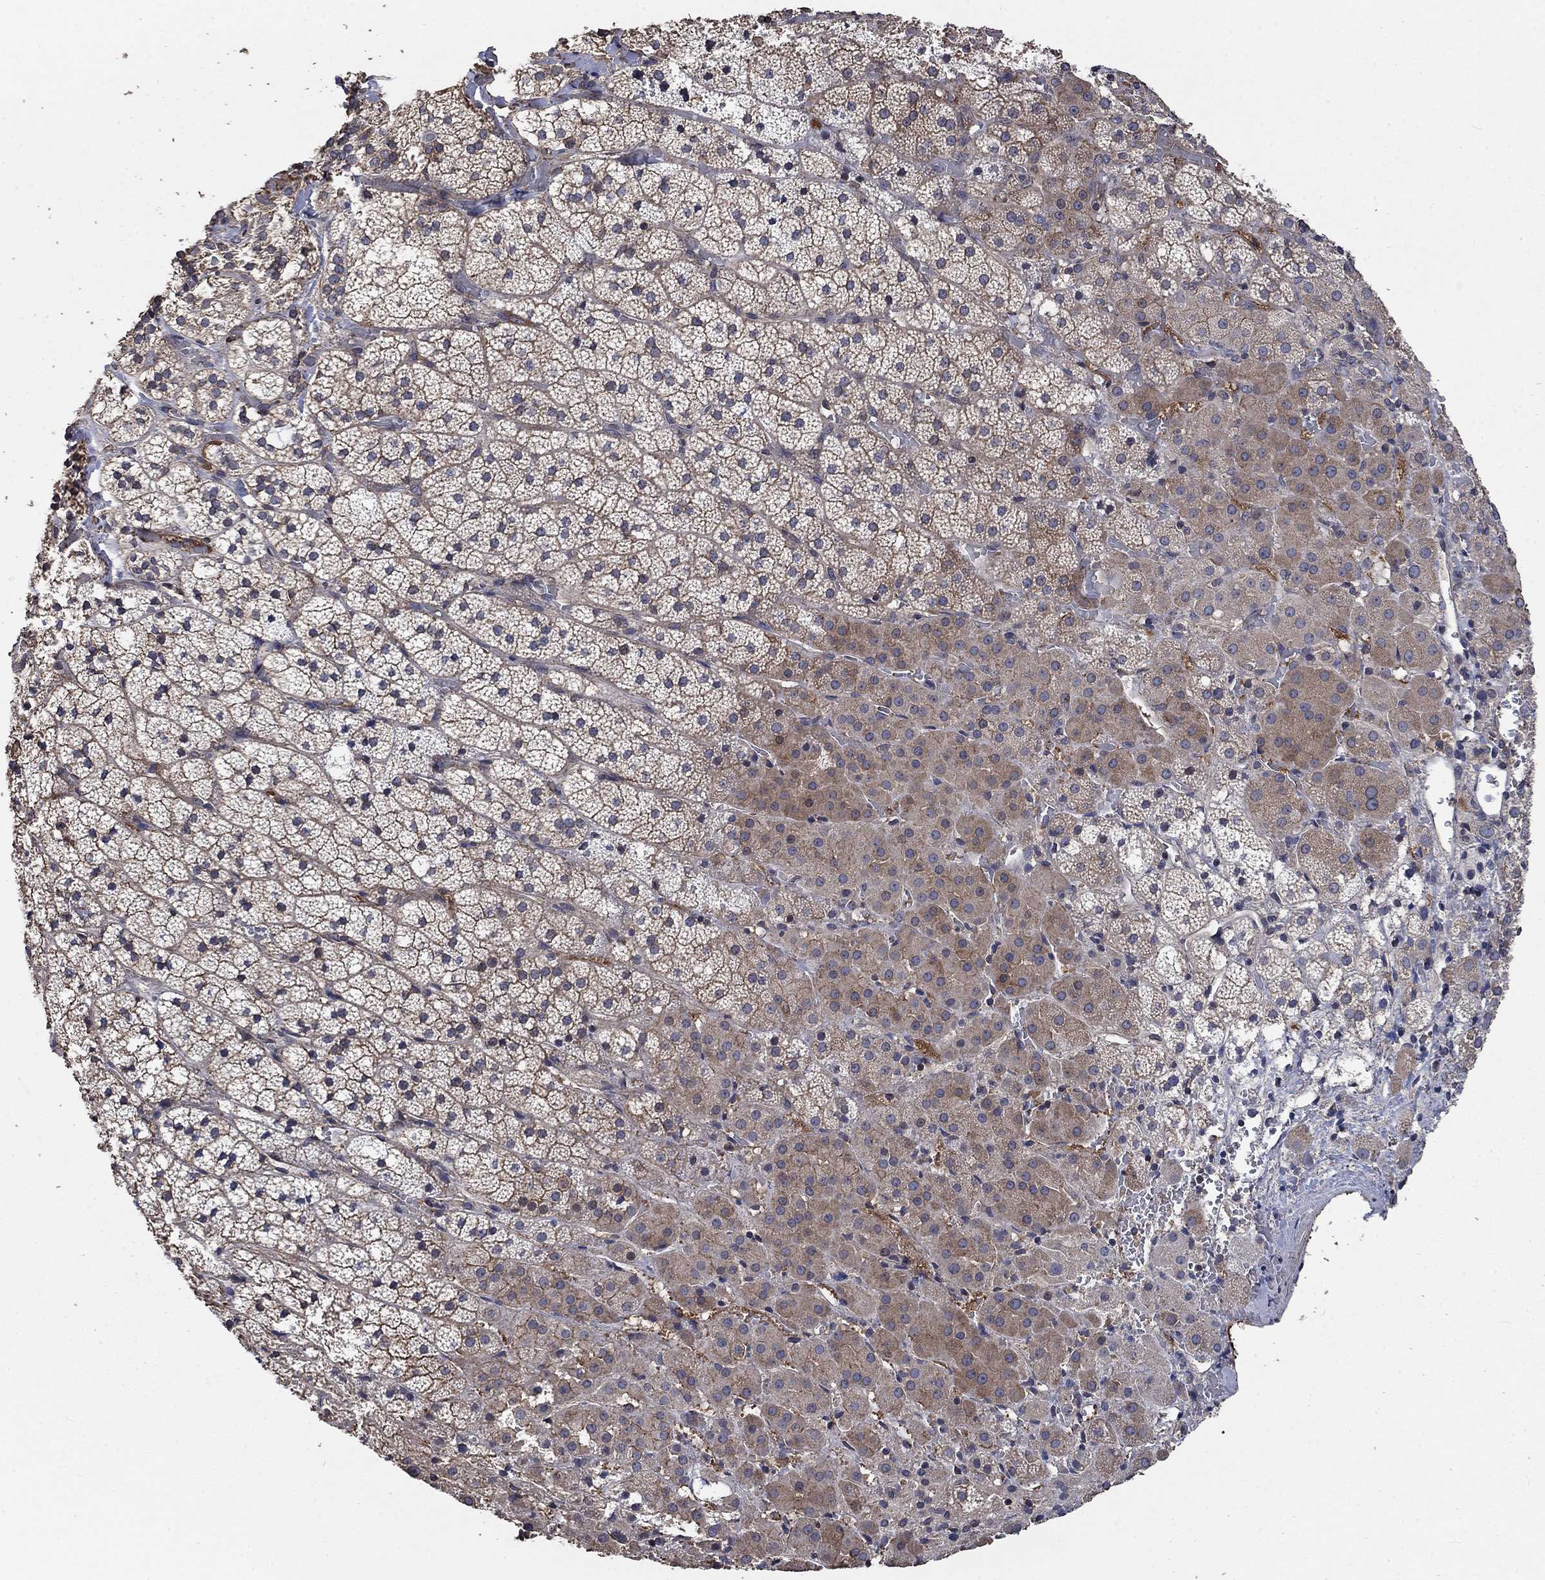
{"staining": {"intensity": "moderate", "quantity": "<25%", "location": "cytoplasmic/membranous"}, "tissue": "adrenal gland", "cell_type": "Glandular cells", "image_type": "normal", "snomed": [{"axis": "morphology", "description": "Normal tissue, NOS"}, {"axis": "topography", "description": "Adrenal gland"}], "caption": "Immunohistochemical staining of normal adrenal gland exhibits moderate cytoplasmic/membranous protein expression in about <25% of glandular cells.", "gene": "PDE3A", "patient": {"sex": "male", "age": 53}}